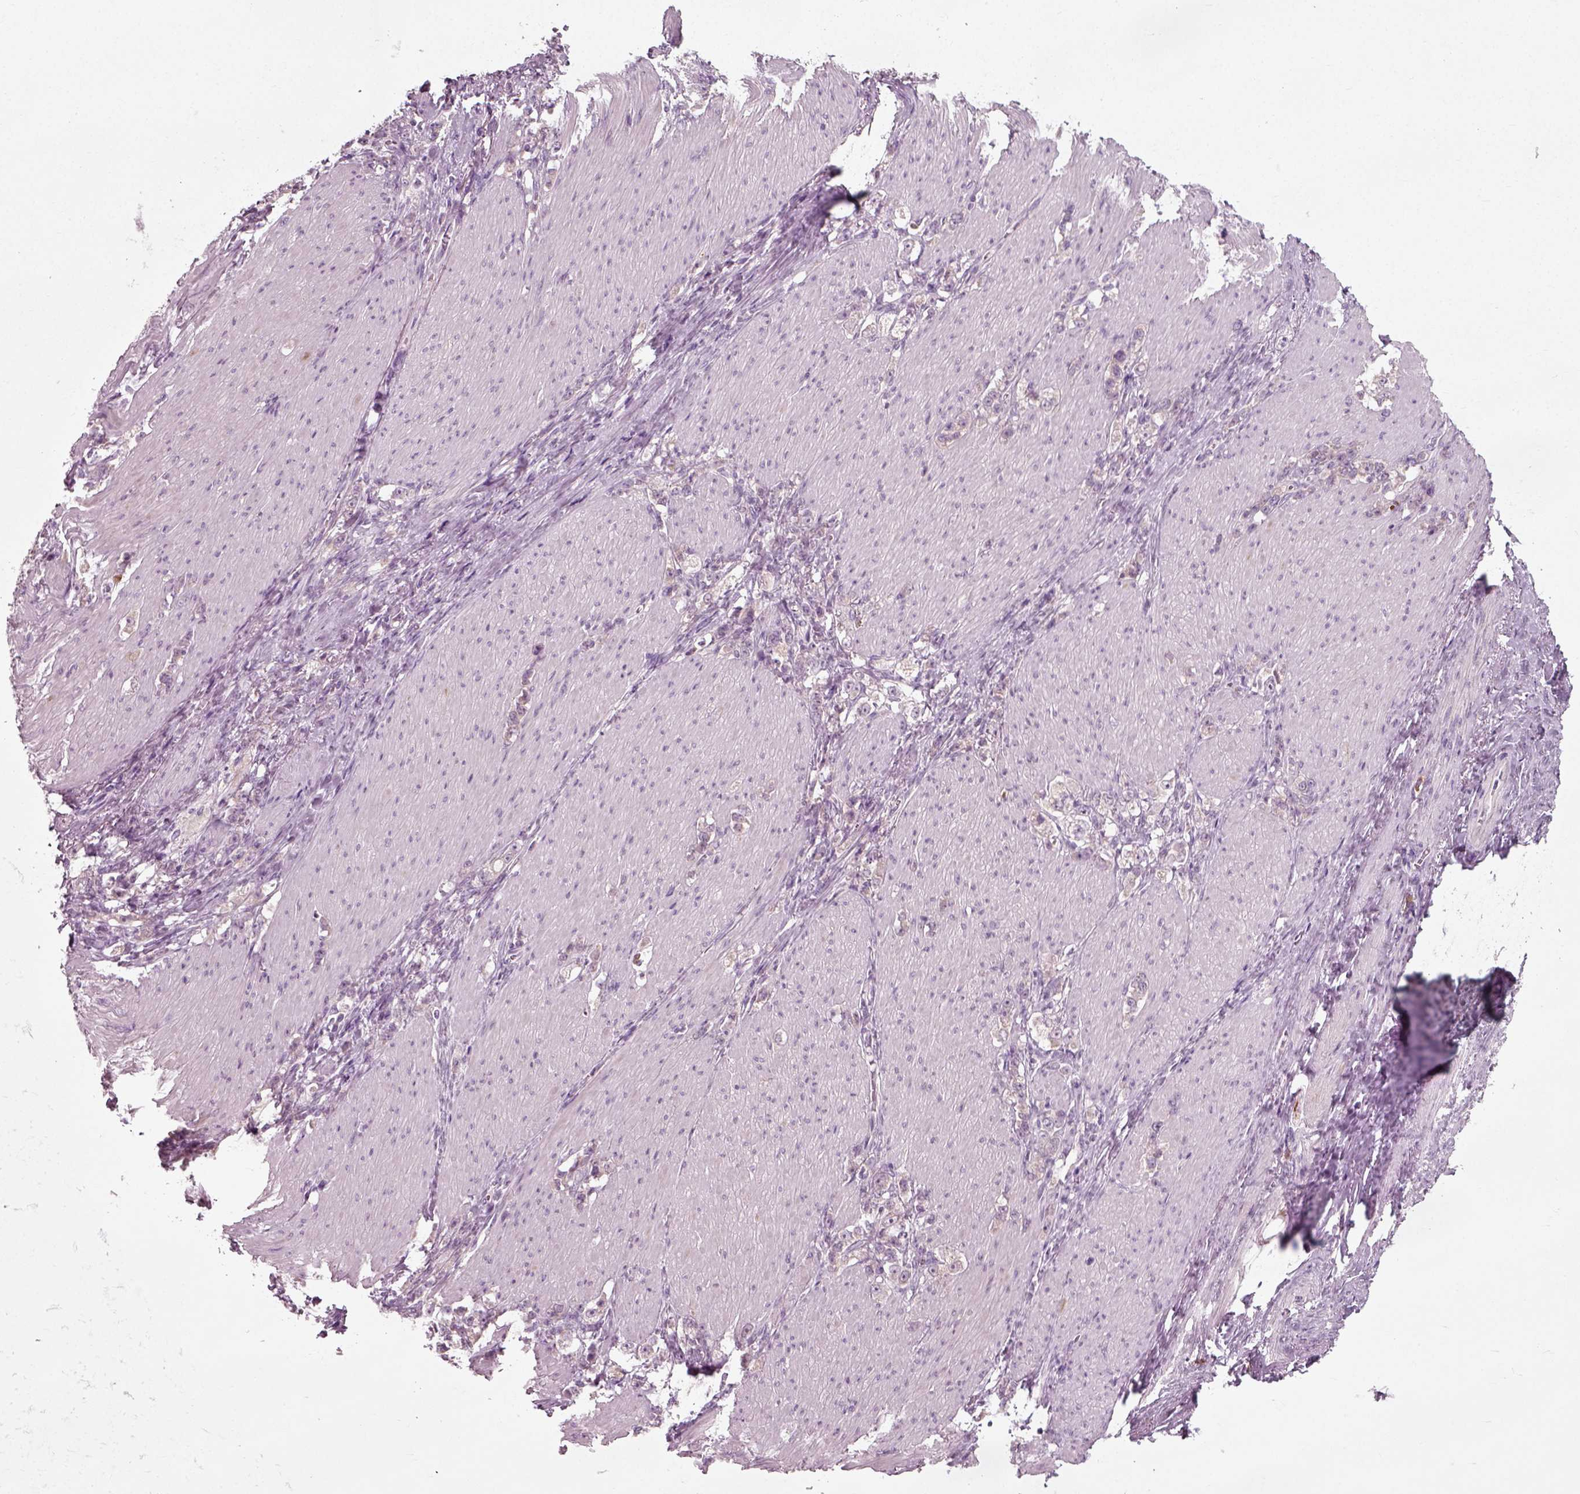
{"staining": {"intensity": "weak", "quantity": "<25%", "location": "cytoplasmic/membranous"}, "tissue": "stomach cancer", "cell_type": "Tumor cells", "image_type": "cancer", "snomed": [{"axis": "morphology", "description": "Adenocarcinoma, NOS"}, {"axis": "topography", "description": "Stomach, lower"}], "caption": "Immunohistochemical staining of stomach adenocarcinoma reveals no significant expression in tumor cells.", "gene": "RND2", "patient": {"sex": "male", "age": 88}}